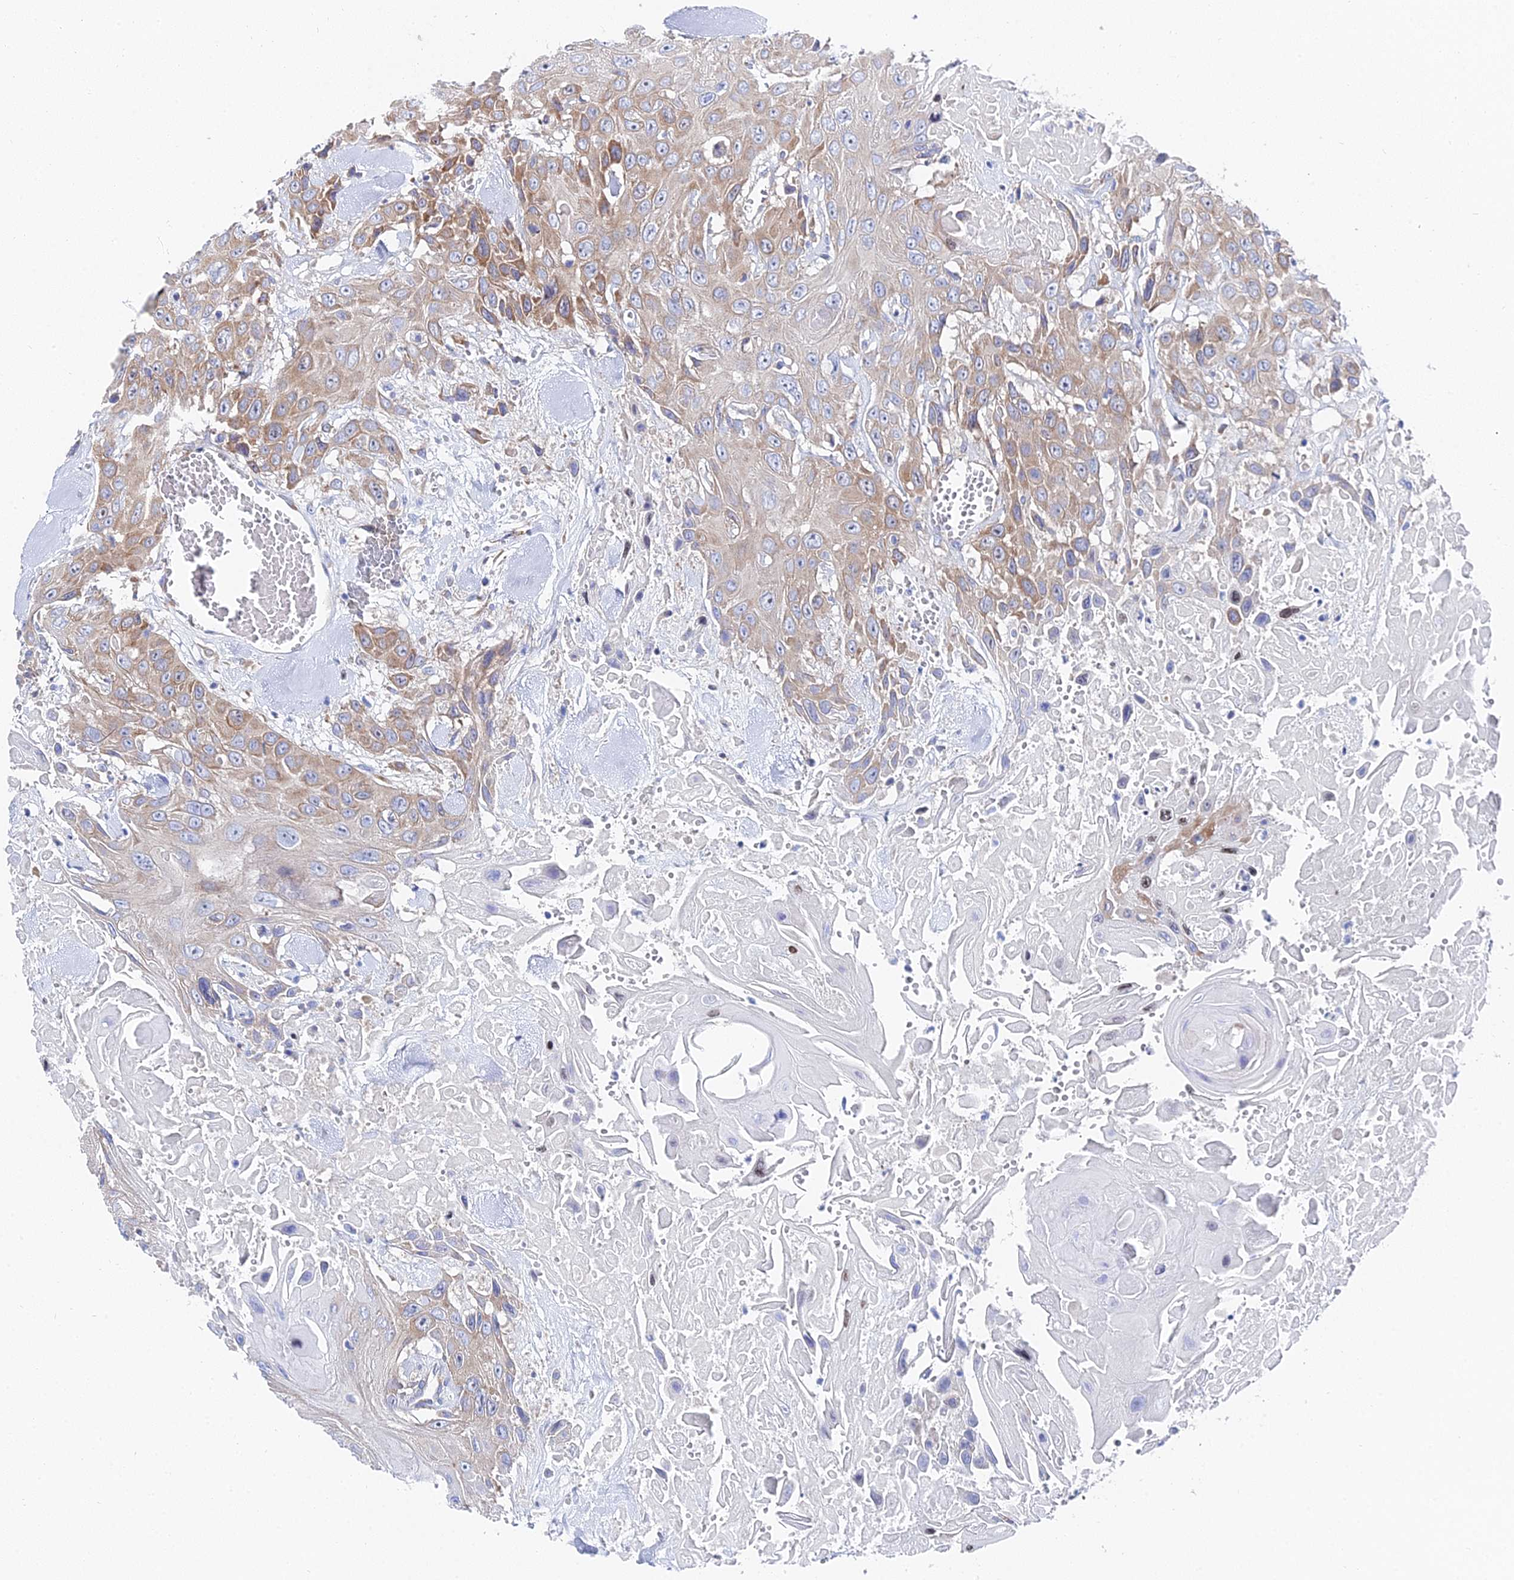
{"staining": {"intensity": "moderate", "quantity": ">75%", "location": "cytoplasmic/membranous"}, "tissue": "head and neck cancer", "cell_type": "Tumor cells", "image_type": "cancer", "snomed": [{"axis": "morphology", "description": "Squamous cell carcinoma, NOS"}, {"axis": "topography", "description": "Head-Neck"}], "caption": "Immunohistochemistry (IHC) of human squamous cell carcinoma (head and neck) reveals medium levels of moderate cytoplasmic/membranous positivity in approximately >75% of tumor cells.", "gene": "PTTG1", "patient": {"sex": "male", "age": 81}}